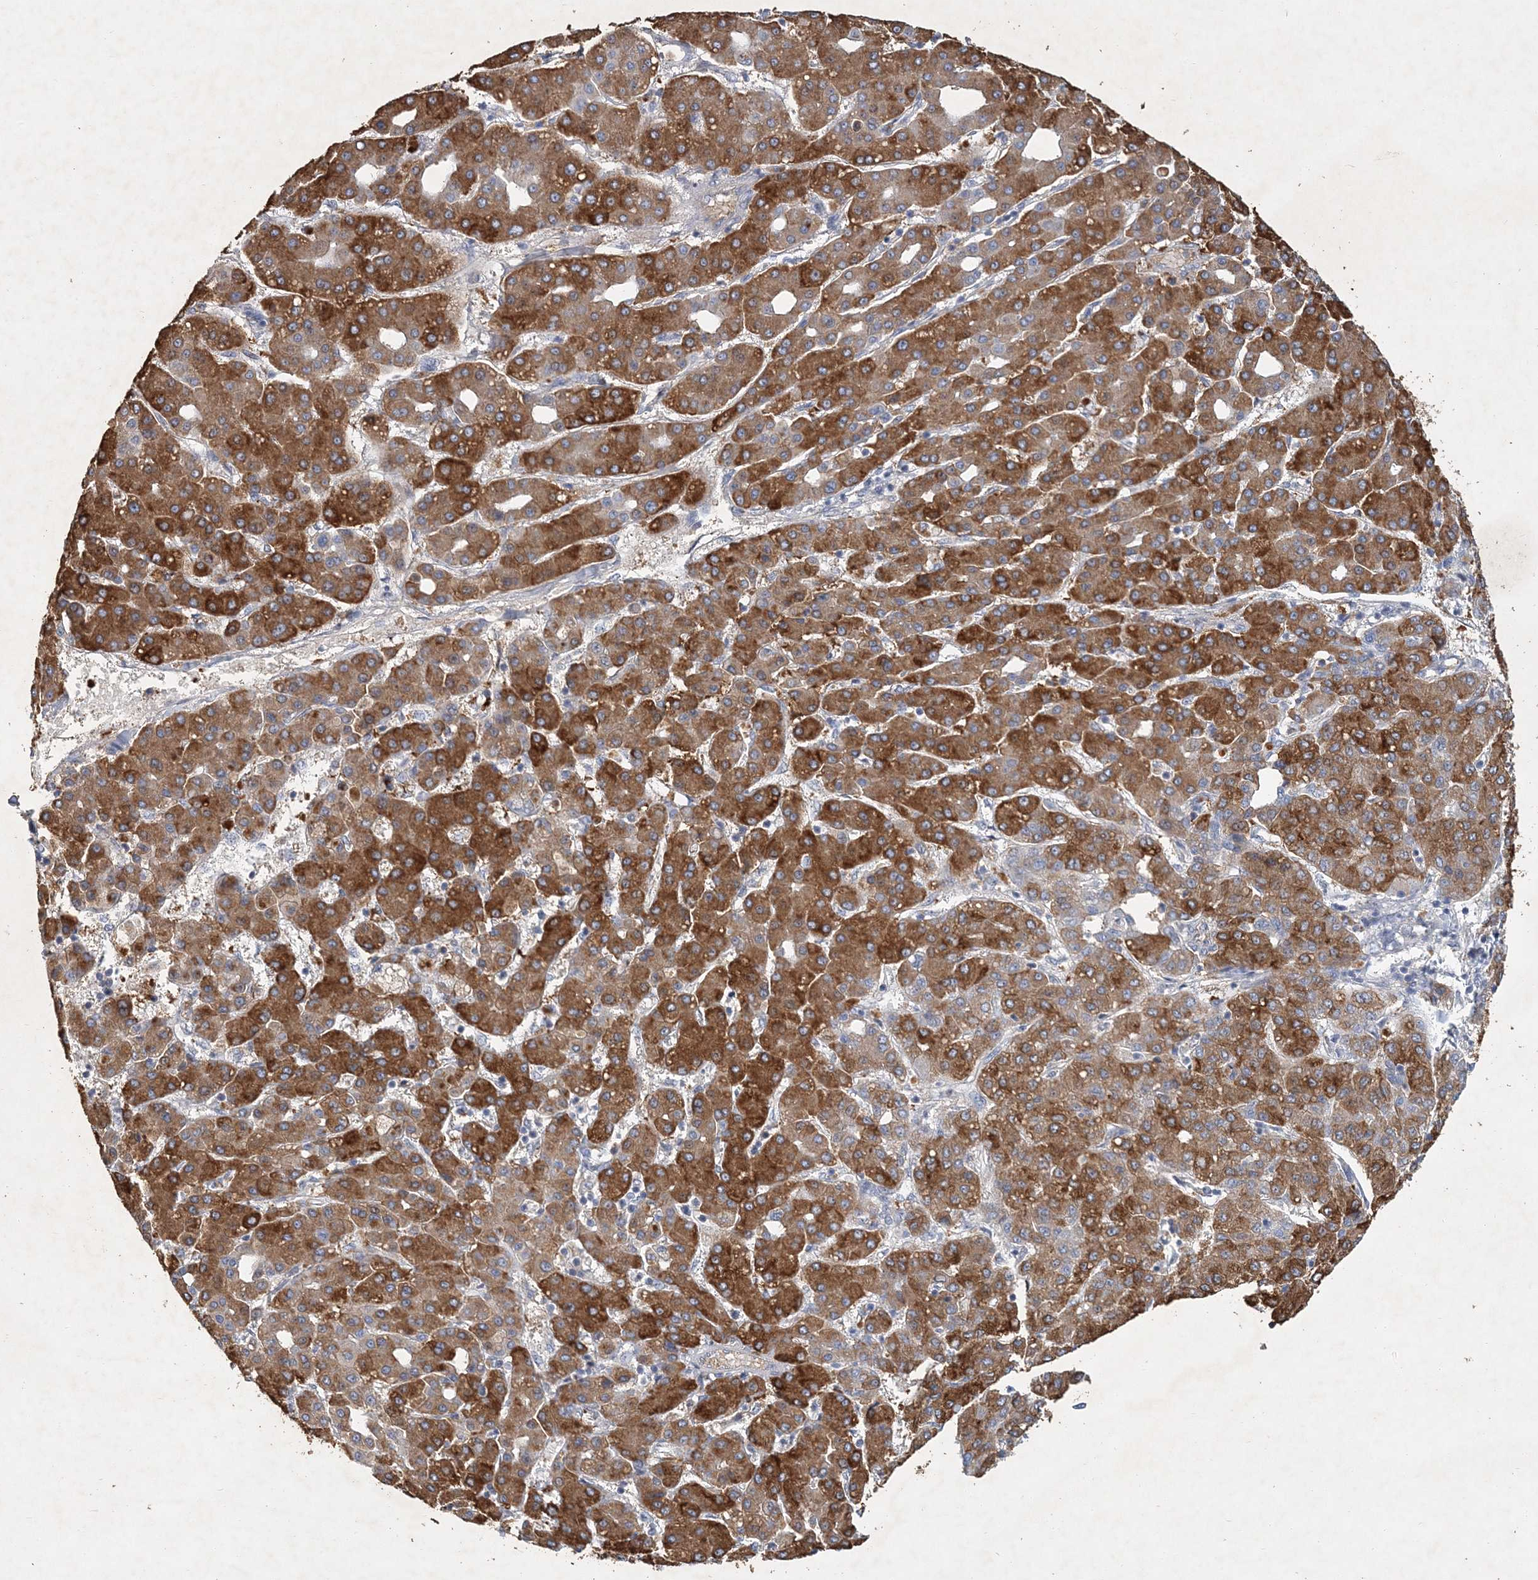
{"staining": {"intensity": "moderate", "quantity": ">75%", "location": "cytoplasmic/membranous"}, "tissue": "liver cancer", "cell_type": "Tumor cells", "image_type": "cancer", "snomed": [{"axis": "morphology", "description": "Carcinoma, Hepatocellular, NOS"}, {"axis": "topography", "description": "Liver"}], "caption": "Immunohistochemistry (IHC) of hepatocellular carcinoma (liver) displays medium levels of moderate cytoplasmic/membranous expression in approximately >75% of tumor cells.", "gene": "RNF25", "patient": {"sex": "male", "age": 65}}